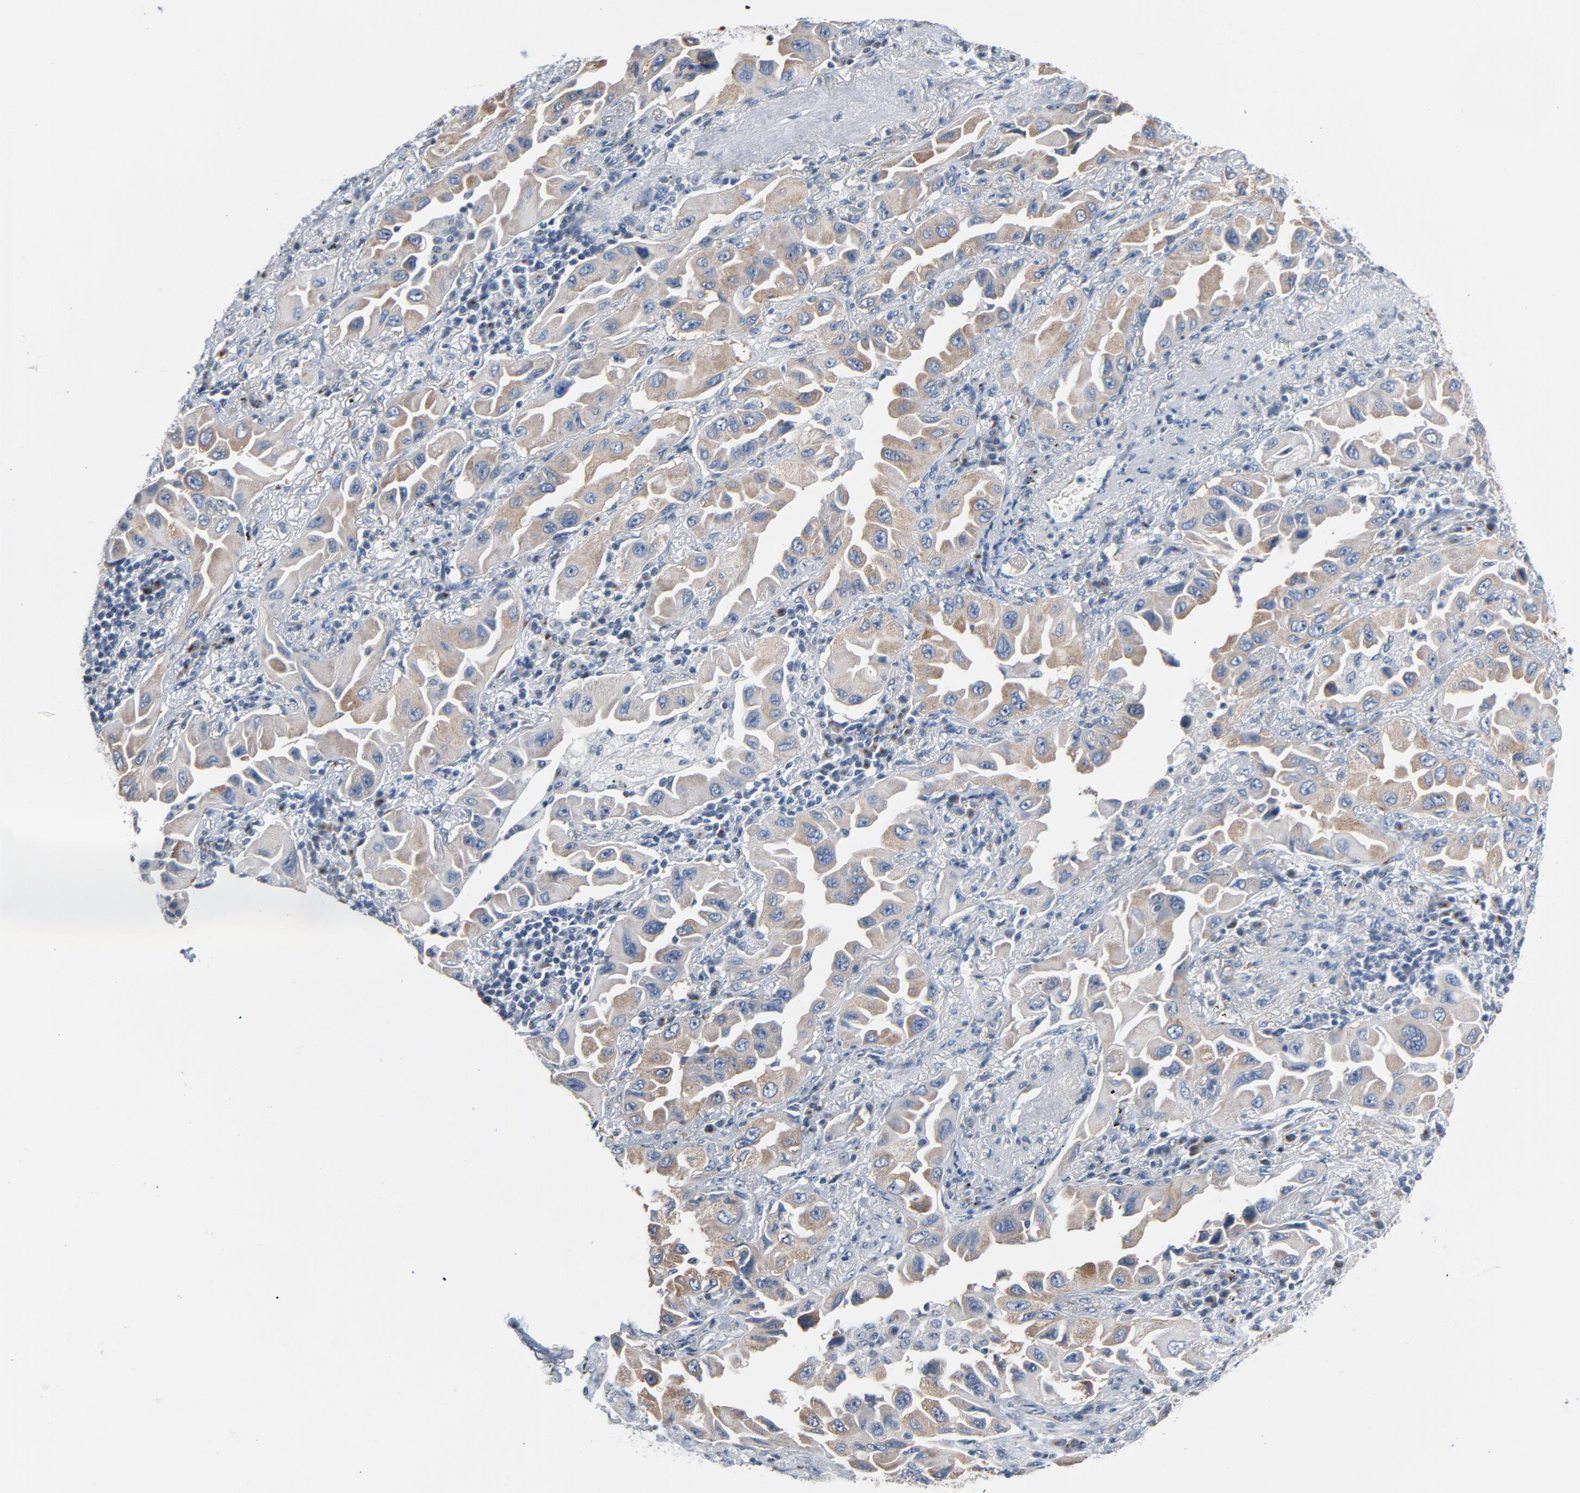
{"staining": {"intensity": "moderate", "quantity": ">75%", "location": "cytoplasmic/membranous"}, "tissue": "lung cancer", "cell_type": "Tumor cells", "image_type": "cancer", "snomed": [{"axis": "morphology", "description": "Adenocarcinoma, NOS"}, {"axis": "topography", "description": "Lung"}], "caption": "DAB immunohistochemical staining of human lung cancer (adenocarcinoma) reveals moderate cytoplasmic/membranous protein staining in about >75% of tumor cells.", "gene": "YIPF6", "patient": {"sex": "female", "age": 65}}